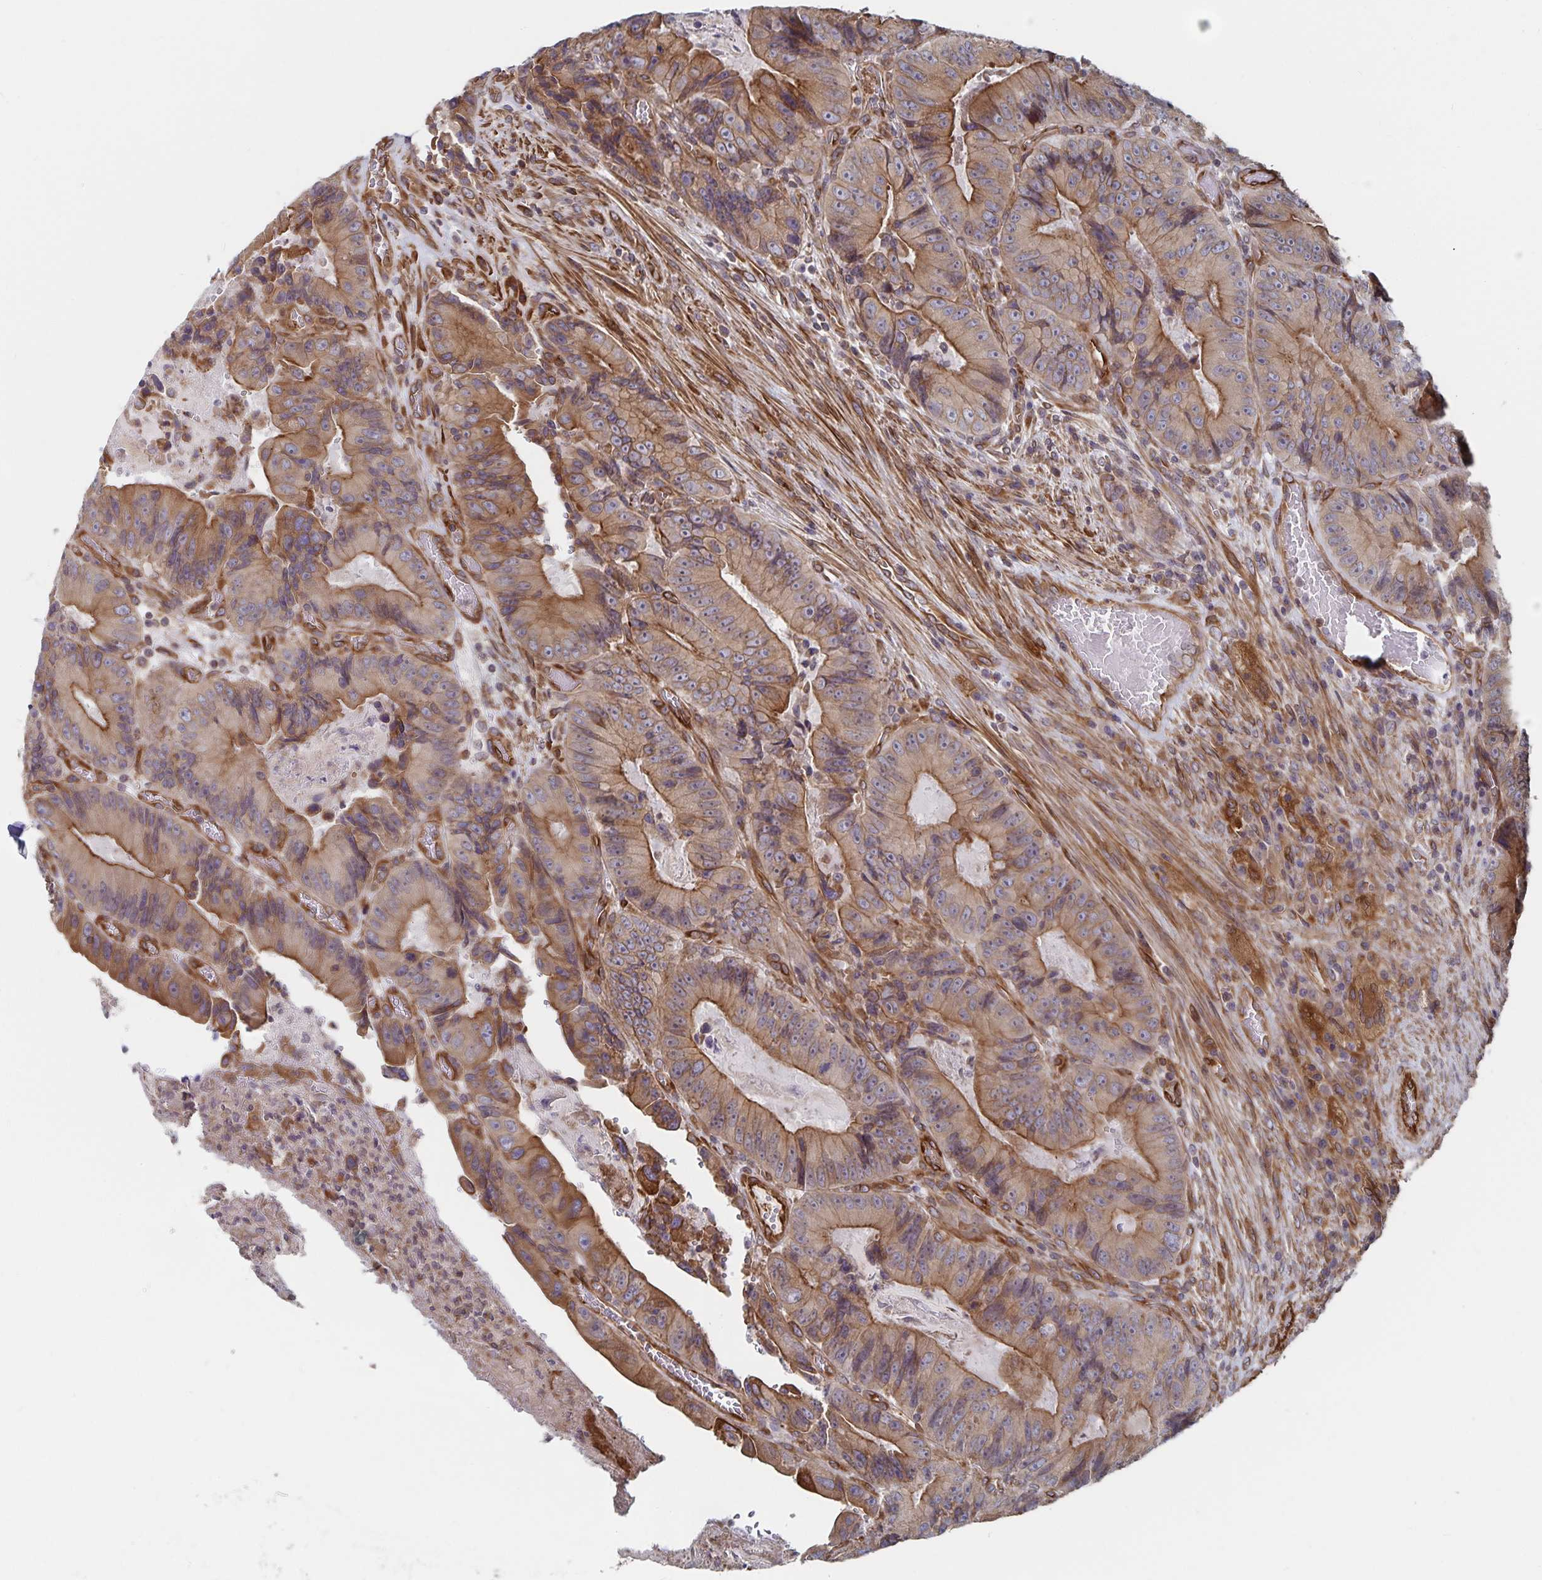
{"staining": {"intensity": "moderate", "quantity": ">75%", "location": "cytoplasmic/membranous"}, "tissue": "colorectal cancer", "cell_type": "Tumor cells", "image_type": "cancer", "snomed": [{"axis": "morphology", "description": "Adenocarcinoma, NOS"}, {"axis": "topography", "description": "Colon"}], "caption": "The photomicrograph exhibits staining of colorectal cancer (adenocarcinoma), revealing moderate cytoplasmic/membranous protein staining (brown color) within tumor cells. The staining was performed using DAB to visualize the protein expression in brown, while the nuclei were stained in blue with hematoxylin (Magnification: 20x).", "gene": "BCAP29", "patient": {"sex": "female", "age": 86}}